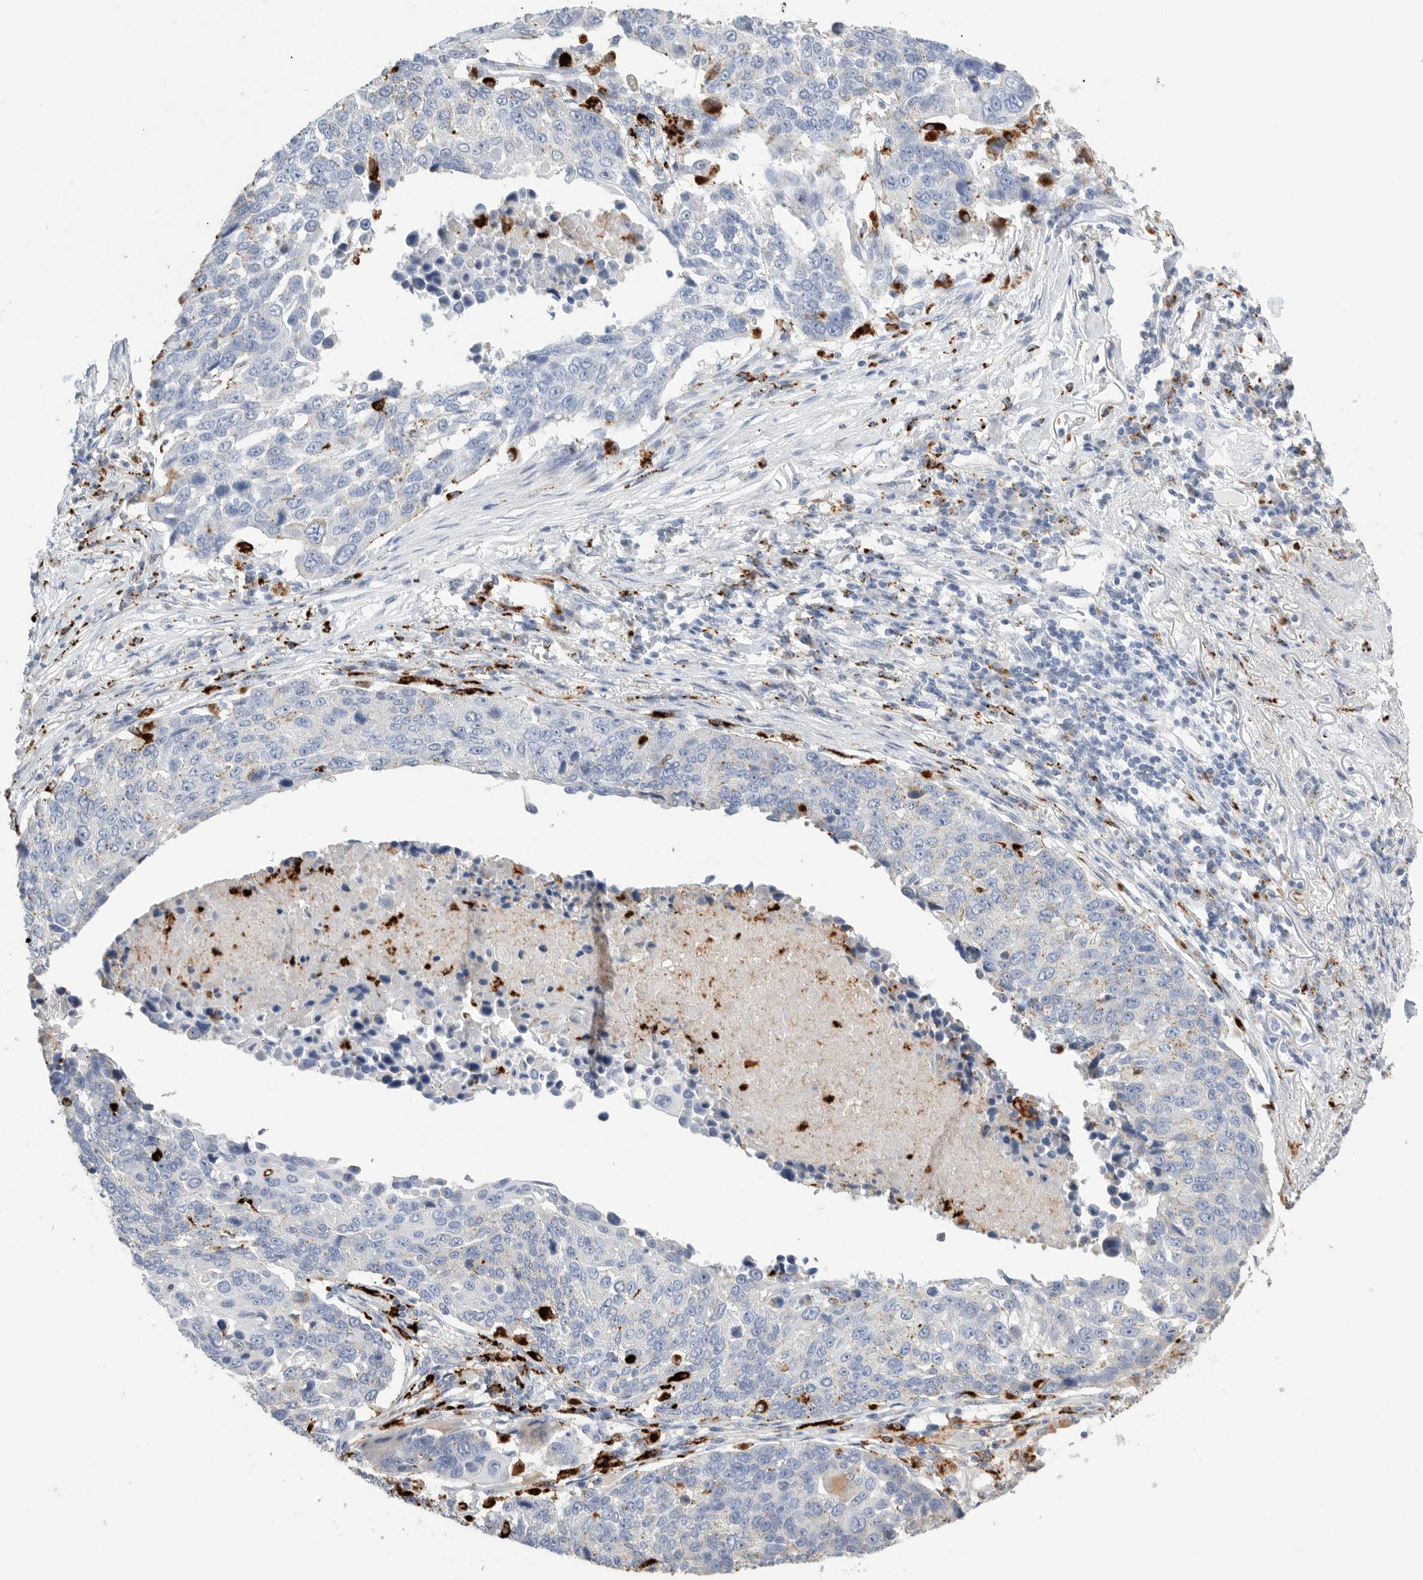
{"staining": {"intensity": "weak", "quantity": "<25%", "location": "cytoplasmic/membranous"}, "tissue": "lung cancer", "cell_type": "Tumor cells", "image_type": "cancer", "snomed": [{"axis": "morphology", "description": "Squamous cell carcinoma, NOS"}, {"axis": "topography", "description": "Lung"}], "caption": "Immunohistochemical staining of human lung squamous cell carcinoma demonstrates no significant expression in tumor cells.", "gene": "GGH", "patient": {"sex": "male", "age": 66}}